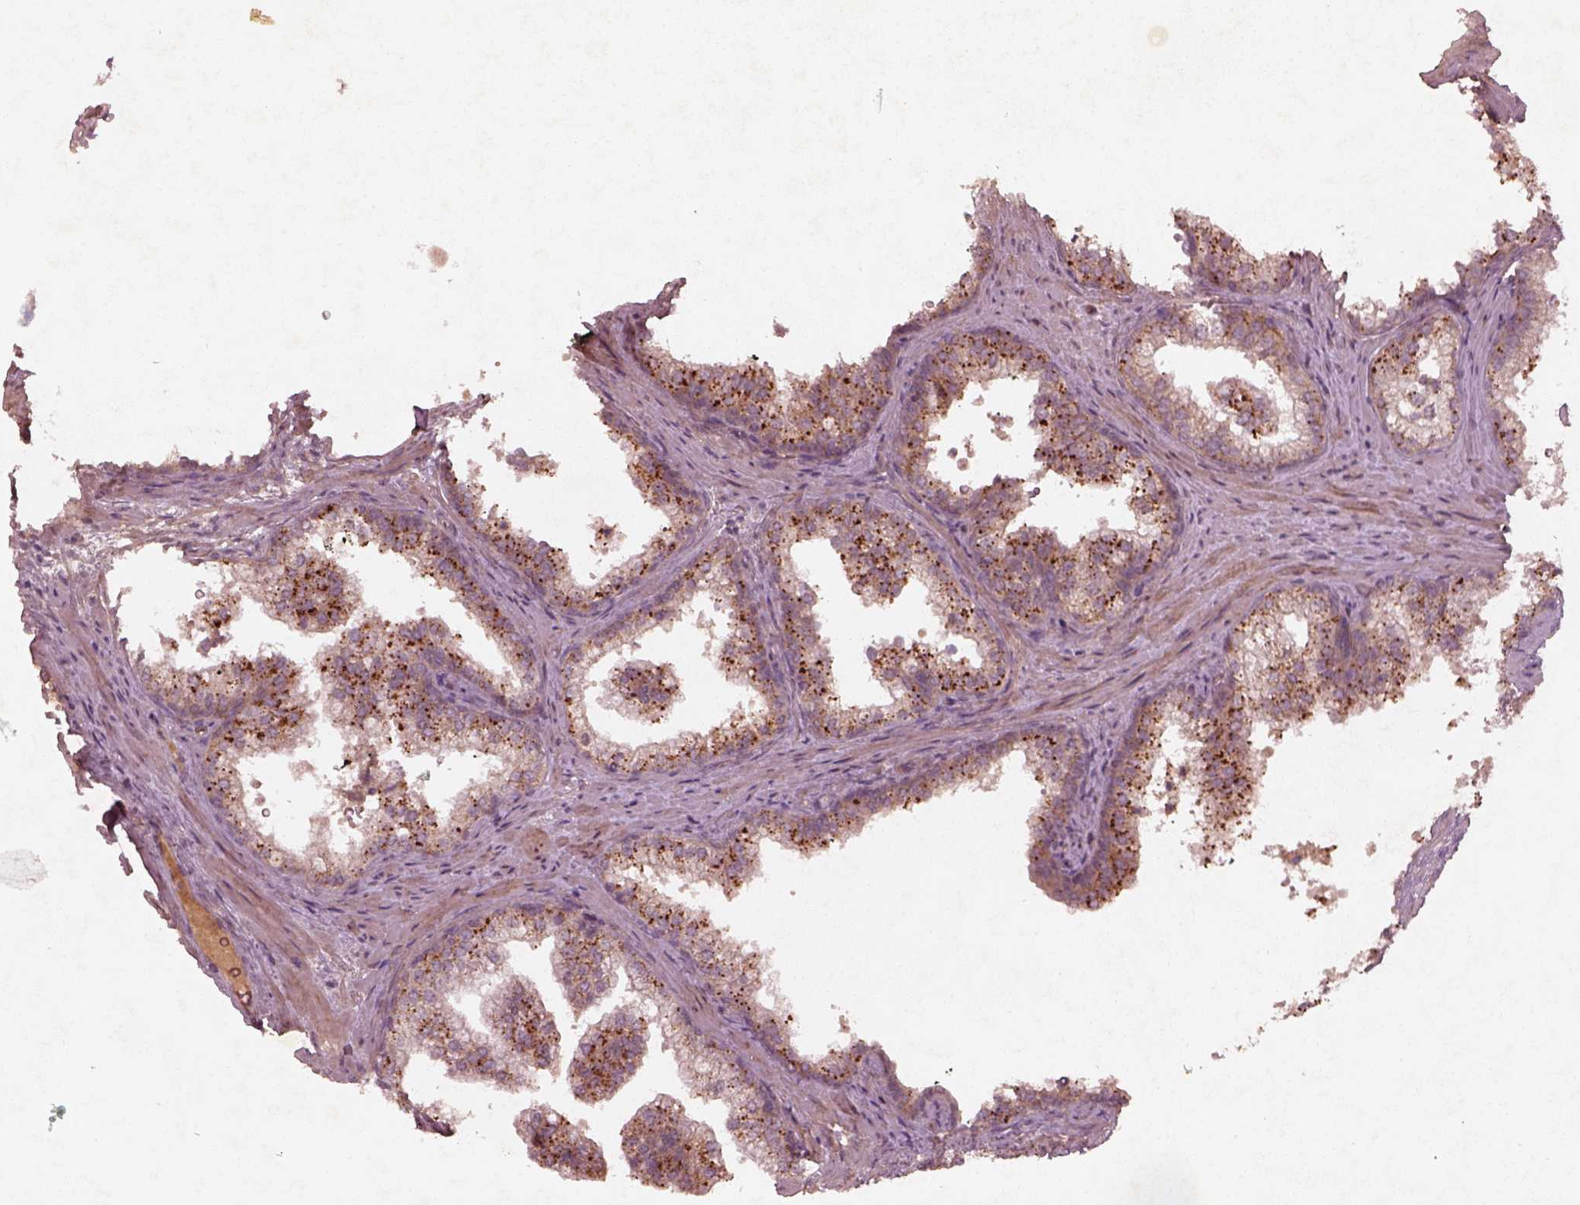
{"staining": {"intensity": "moderate", "quantity": "25%-75%", "location": "cytoplasmic/membranous"}, "tissue": "prostate", "cell_type": "Glandular cells", "image_type": "normal", "snomed": [{"axis": "morphology", "description": "Normal tissue, NOS"}, {"axis": "topography", "description": "Prostate"}], "caption": "Immunohistochemical staining of normal human prostate exhibits medium levels of moderate cytoplasmic/membranous staining in about 25%-75% of glandular cells. Using DAB (3,3'-diaminobenzidine) (brown) and hematoxylin (blue) stains, captured at high magnification using brightfield microscopy.", "gene": "FAM234A", "patient": {"sex": "male", "age": 79}}